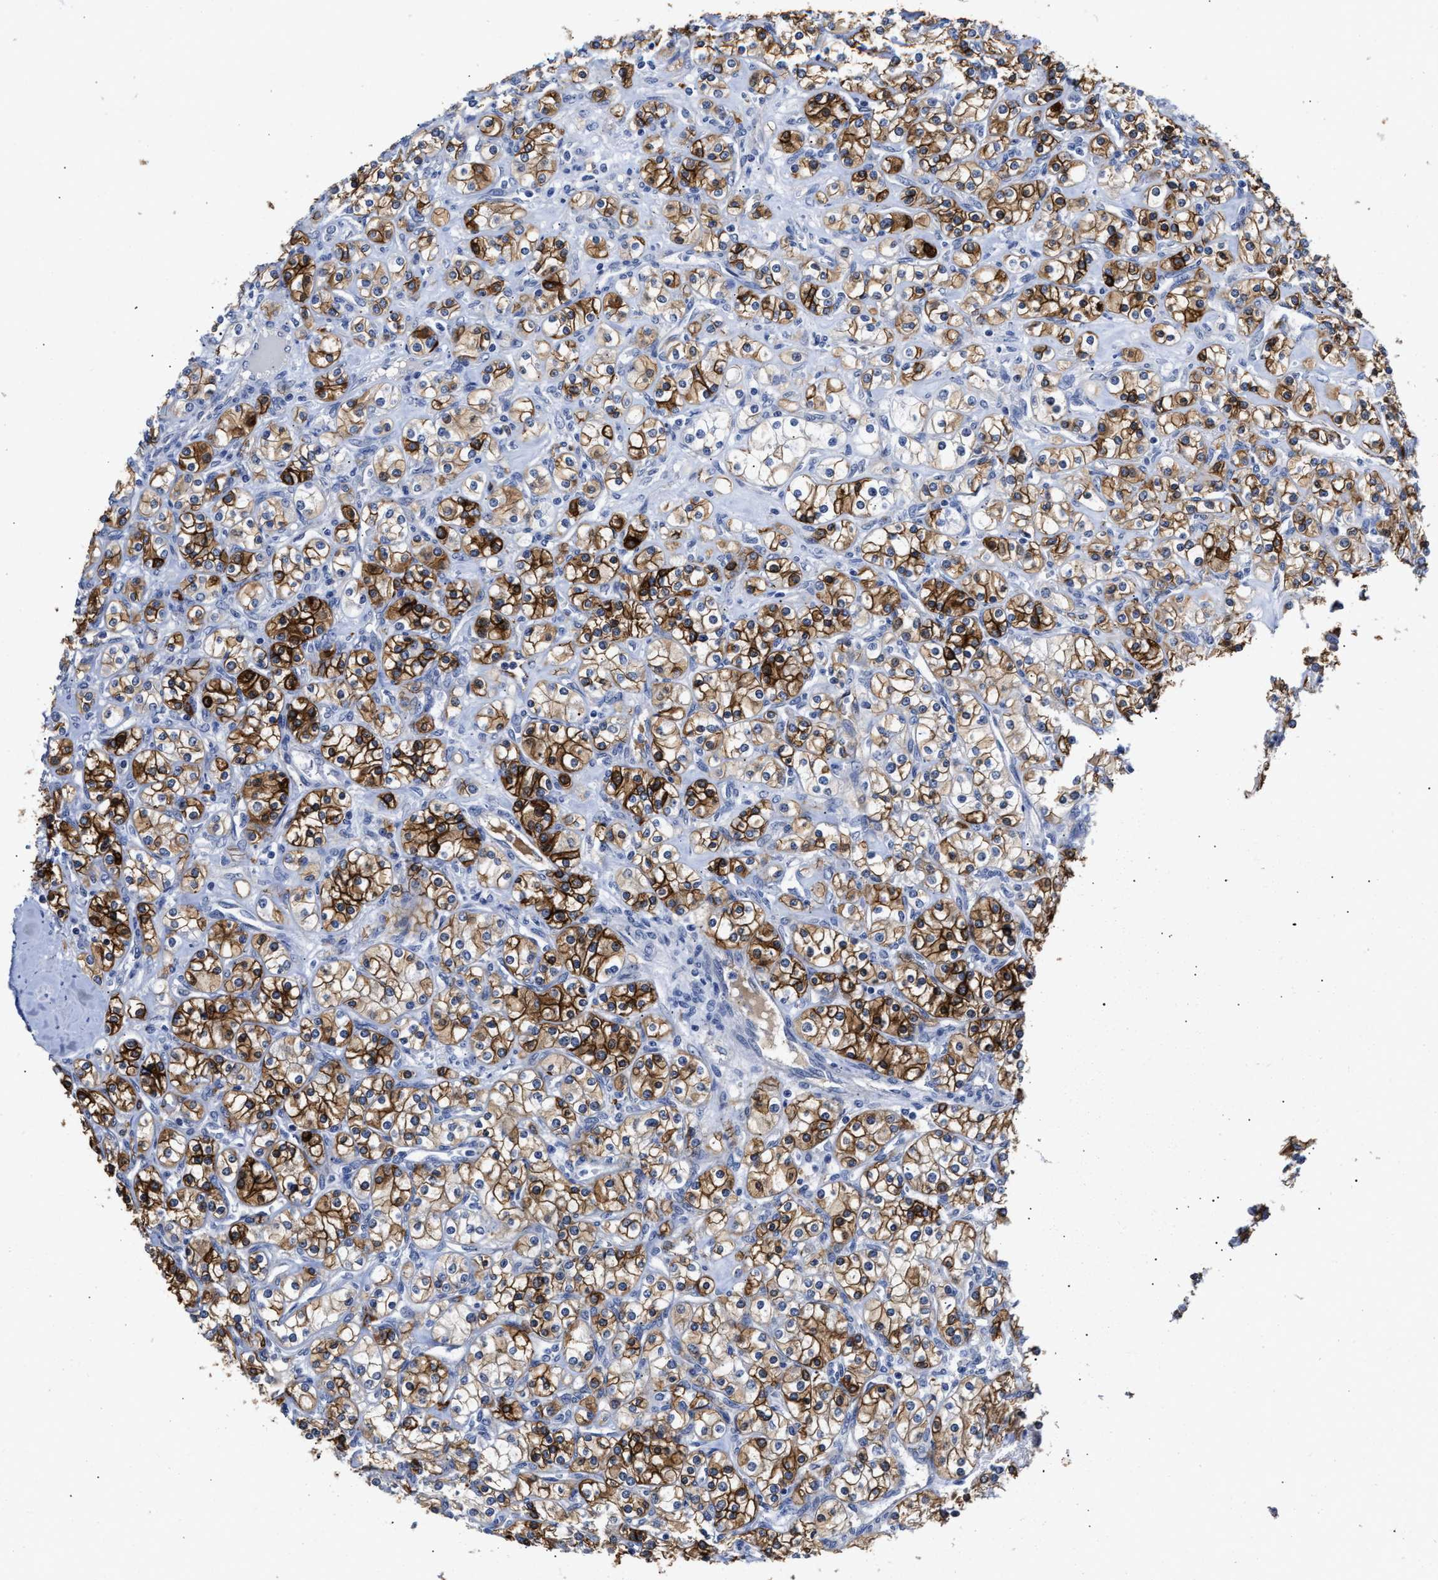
{"staining": {"intensity": "strong", "quantity": ">75%", "location": "cytoplasmic/membranous"}, "tissue": "renal cancer", "cell_type": "Tumor cells", "image_type": "cancer", "snomed": [{"axis": "morphology", "description": "Adenocarcinoma, NOS"}, {"axis": "topography", "description": "Kidney"}], "caption": "DAB immunohistochemical staining of renal cancer (adenocarcinoma) shows strong cytoplasmic/membranous protein positivity in about >75% of tumor cells. Ihc stains the protein of interest in brown and the nuclei are stained blue.", "gene": "AHNAK2", "patient": {"sex": "male", "age": 77}}